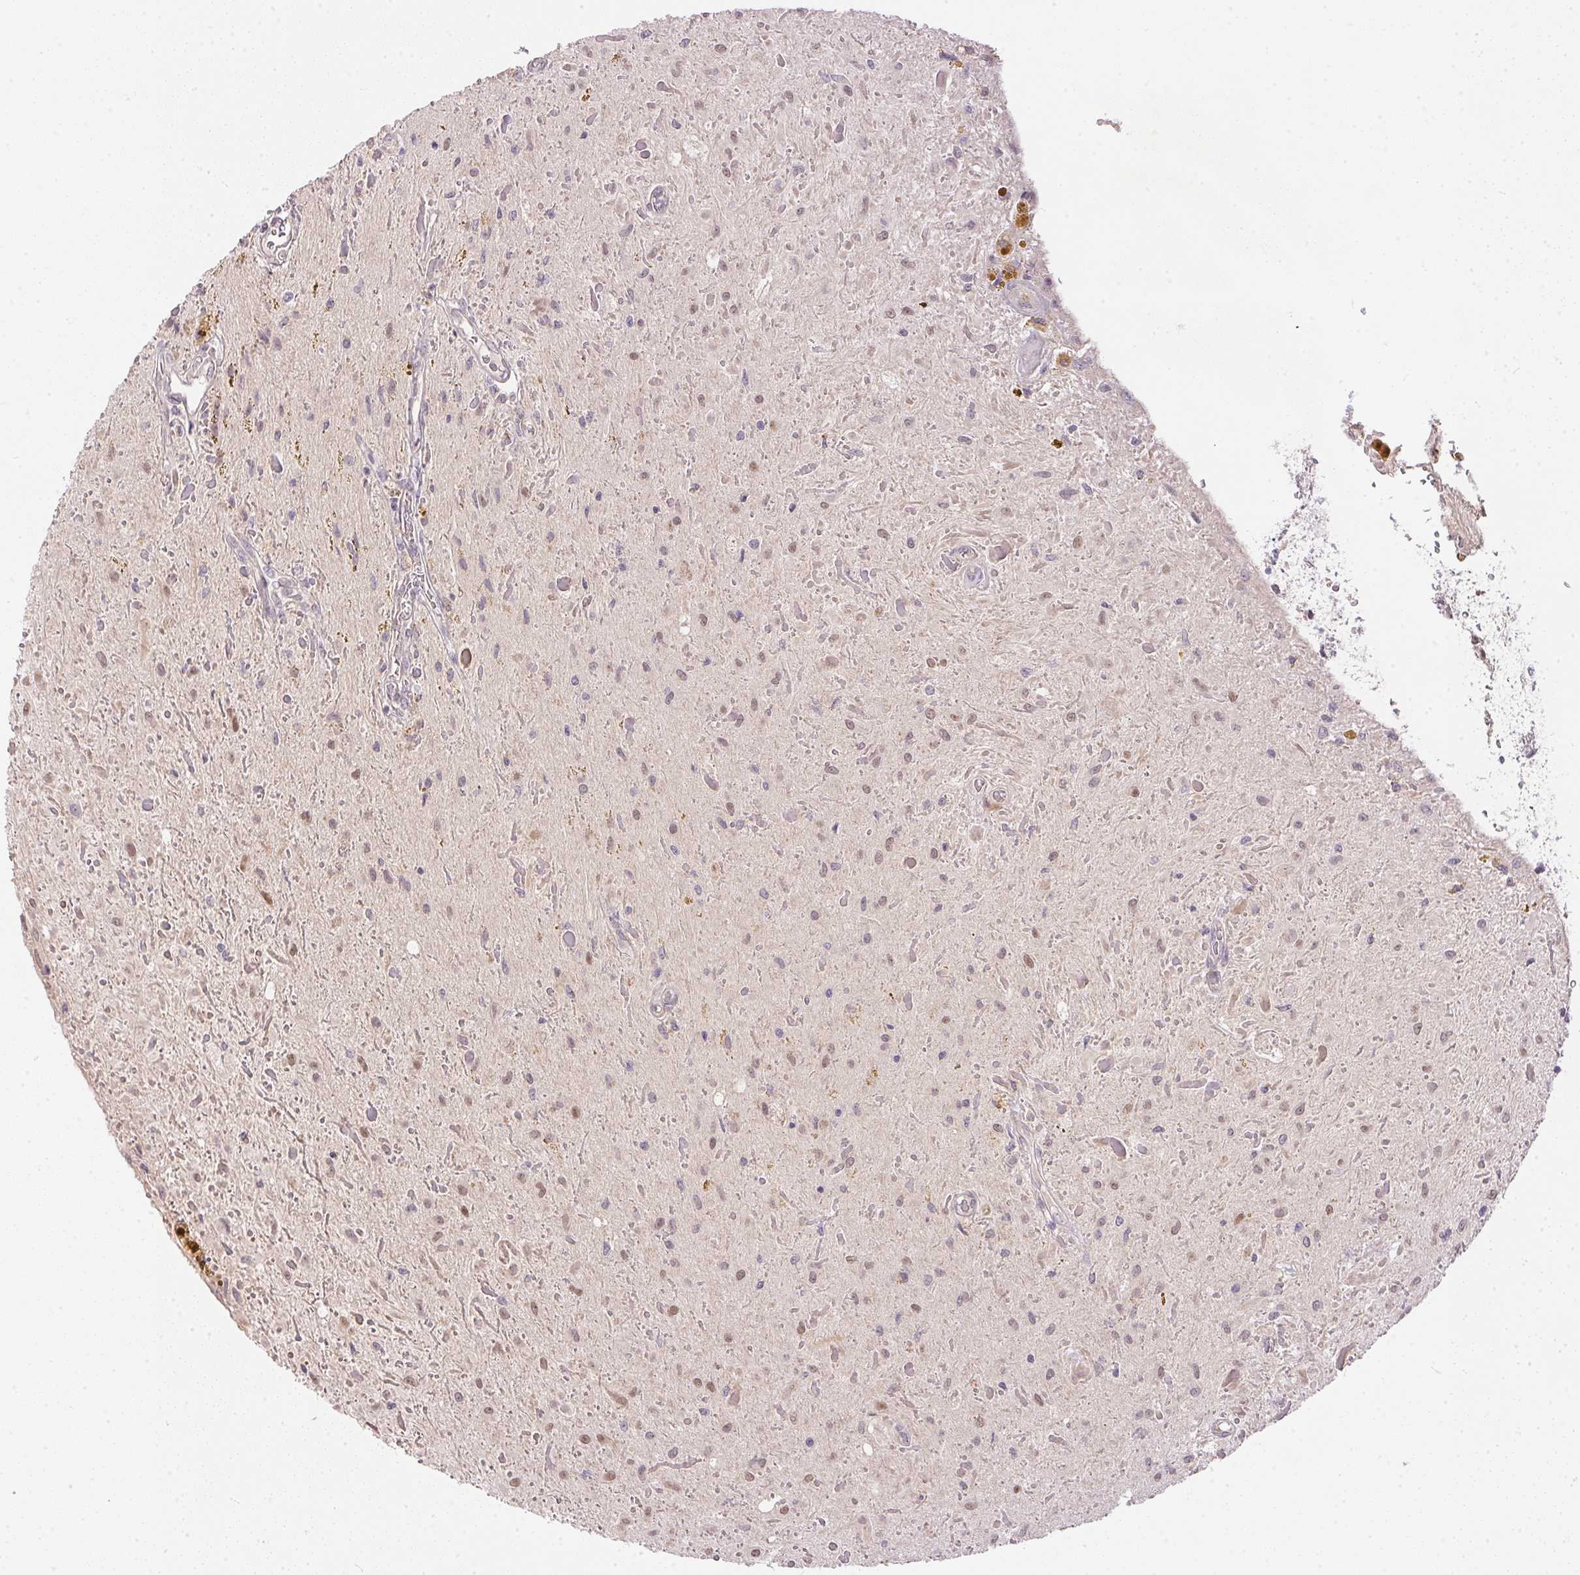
{"staining": {"intensity": "weak", "quantity": "<25%", "location": "nuclear"}, "tissue": "glioma", "cell_type": "Tumor cells", "image_type": "cancer", "snomed": [{"axis": "morphology", "description": "Glioma, malignant, Low grade"}, {"axis": "topography", "description": "Cerebellum"}], "caption": "Malignant low-grade glioma was stained to show a protein in brown. There is no significant positivity in tumor cells. (DAB (3,3'-diaminobenzidine) immunohistochemistry visualized using brightfield microscopy, high magnification).", "gene": "TTC23L", "patient": {"sex": "female", "age": 14}}